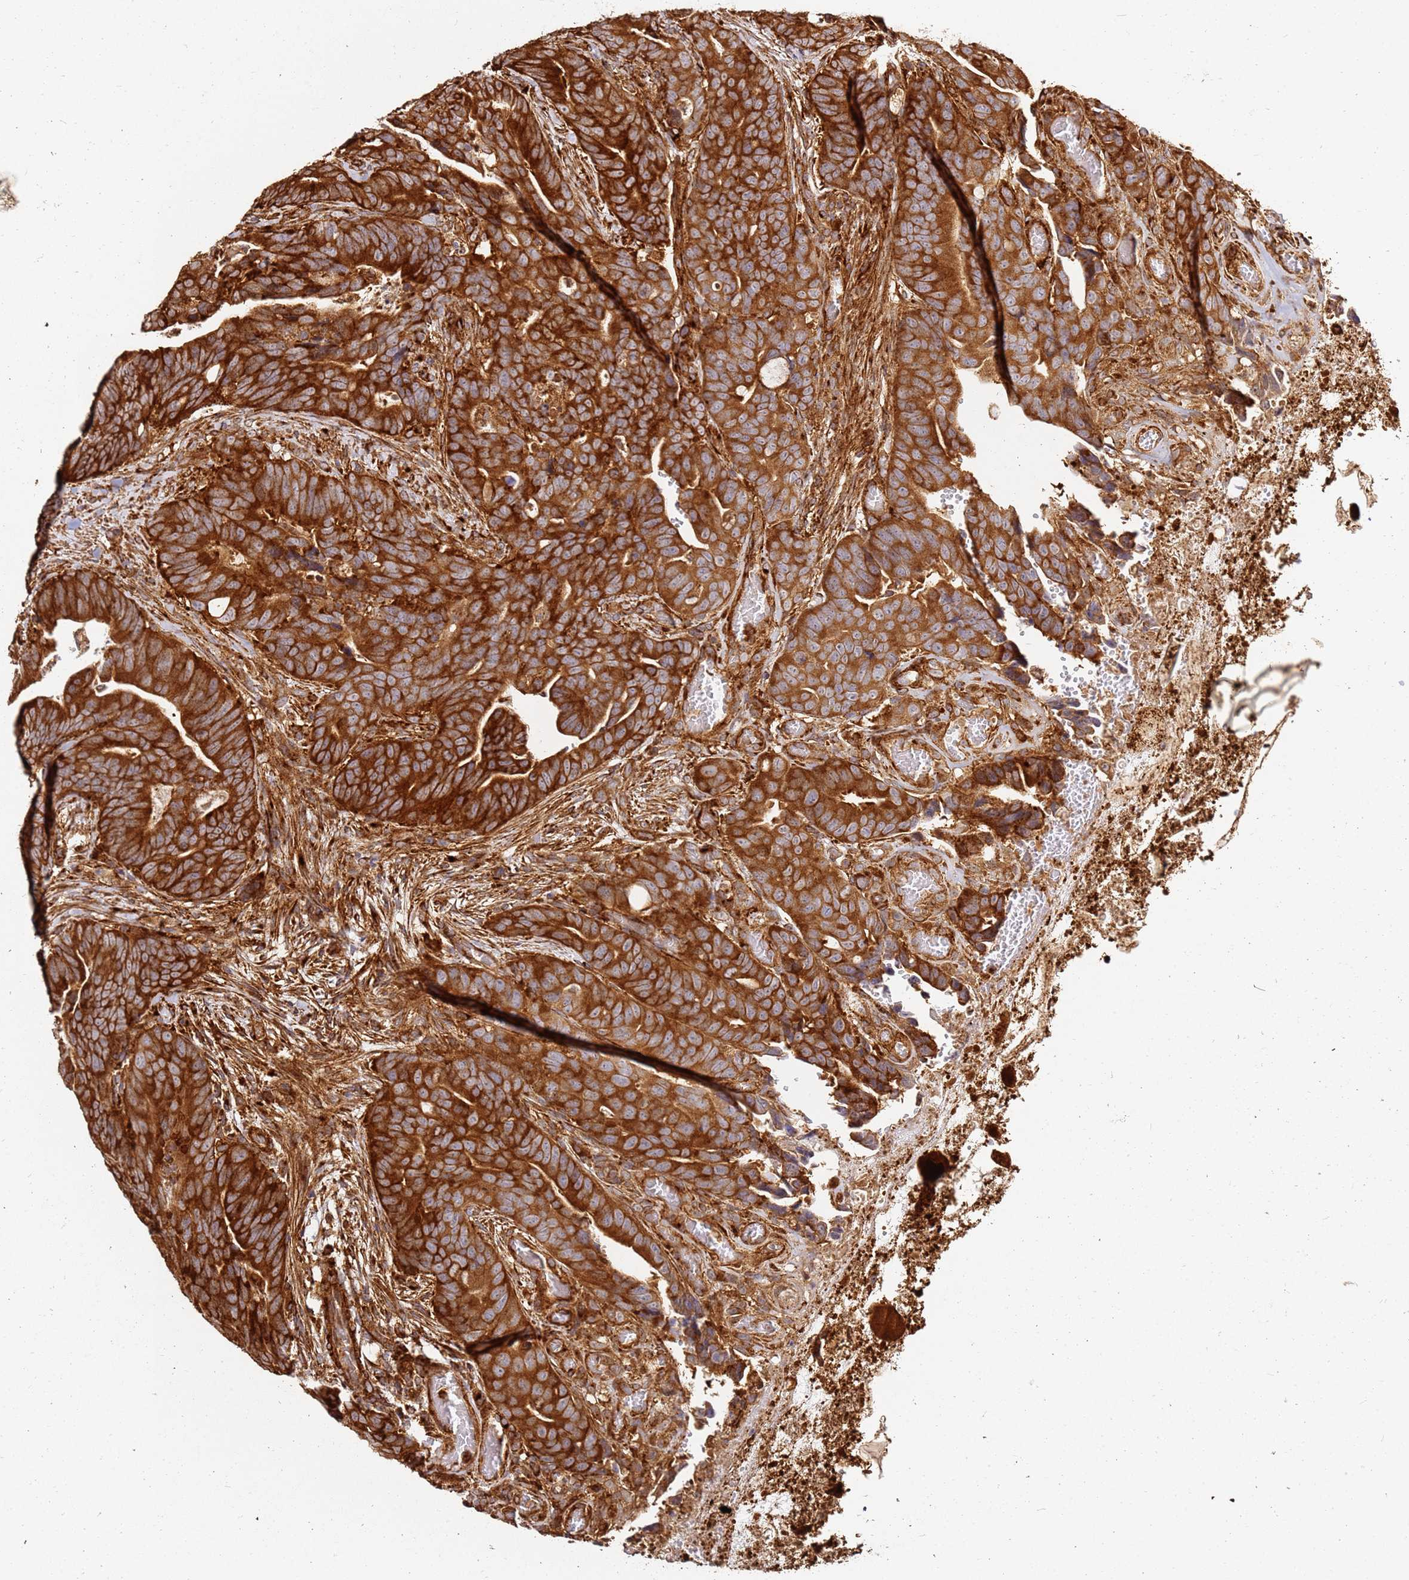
{"staining": {"intensity": "strong", "quantity": ">75%", "location": "cytoplasmic/membranous"}, "tissue": "colorectal cancer", "cell_type": "Tumor cells", "image_type": "cancer", "snomed": [{"axis": "morphology", "description": "Adenocarcinoma, NOS"}, {"axis": "topography", "description": "Colon"}], "caption": "The histopathology image demonstrates a brown stain indicating the presence of a protein in the cytoplasmic/membranous of tumor cells in adenocarcinoma (colorectal).", "gene": "DVL3", "patient": {"sex": "female", "age": 82}}